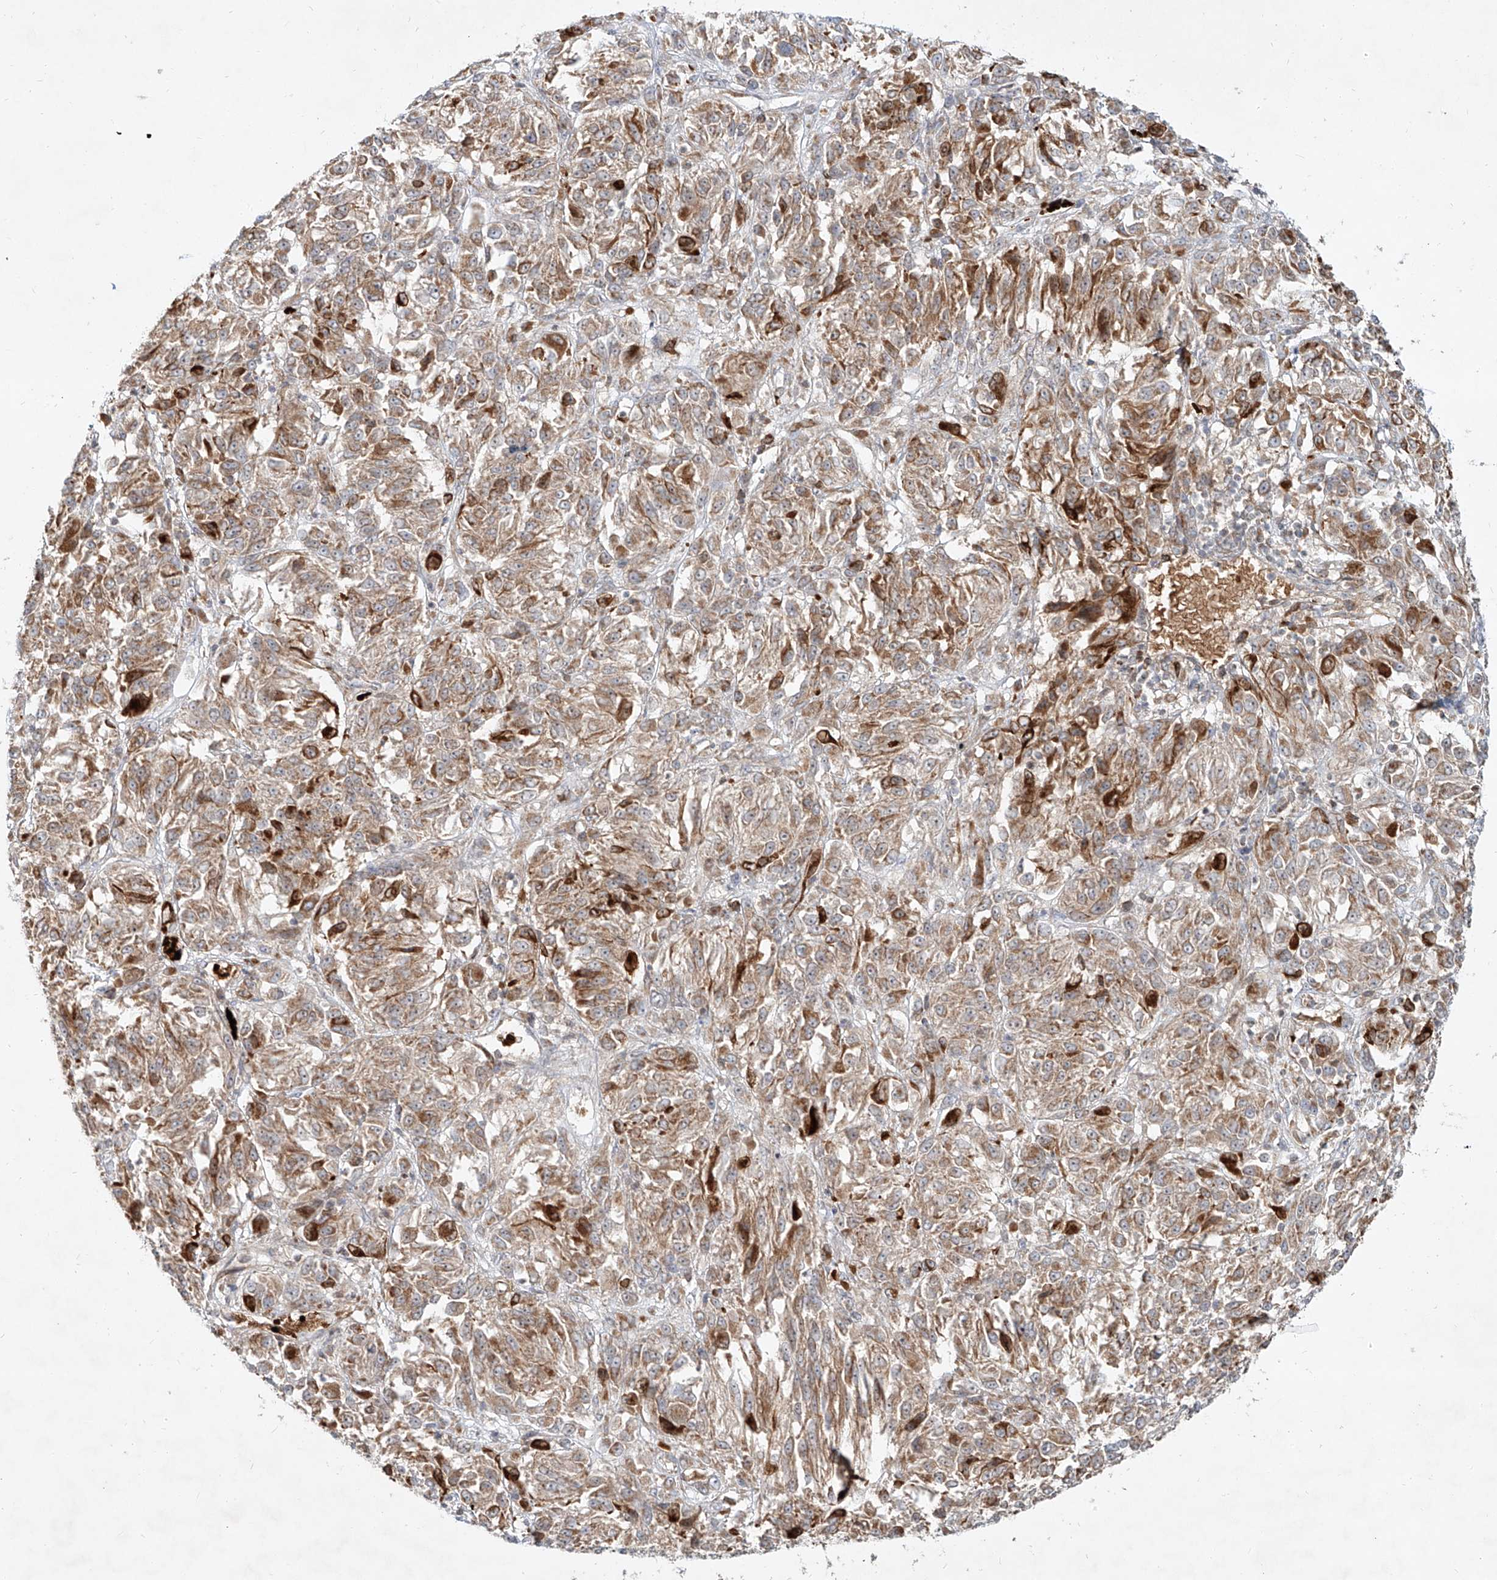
{"staining": {"intensity": "strong", "quantity": "25%-75%", "location": "cytoplasmic/membranous"}, "tissue": "melanoma", "cell_type": "Tumor cells", "image_type": "cancer", "snomed": [{"axis": "morphology", "description": "Malignant melanoma, Metastatic site"}, {"axis": "topography", "description": "Lung"}], "caption": "The histopathology image exhibits staining of malignant melanoma (metastatic site), revealing strong cytoplasmic/membranous protein positivity (brown color) within tumor cells.", "gene": "FGD2", "patient": {"sex": "male", "age": 64}}